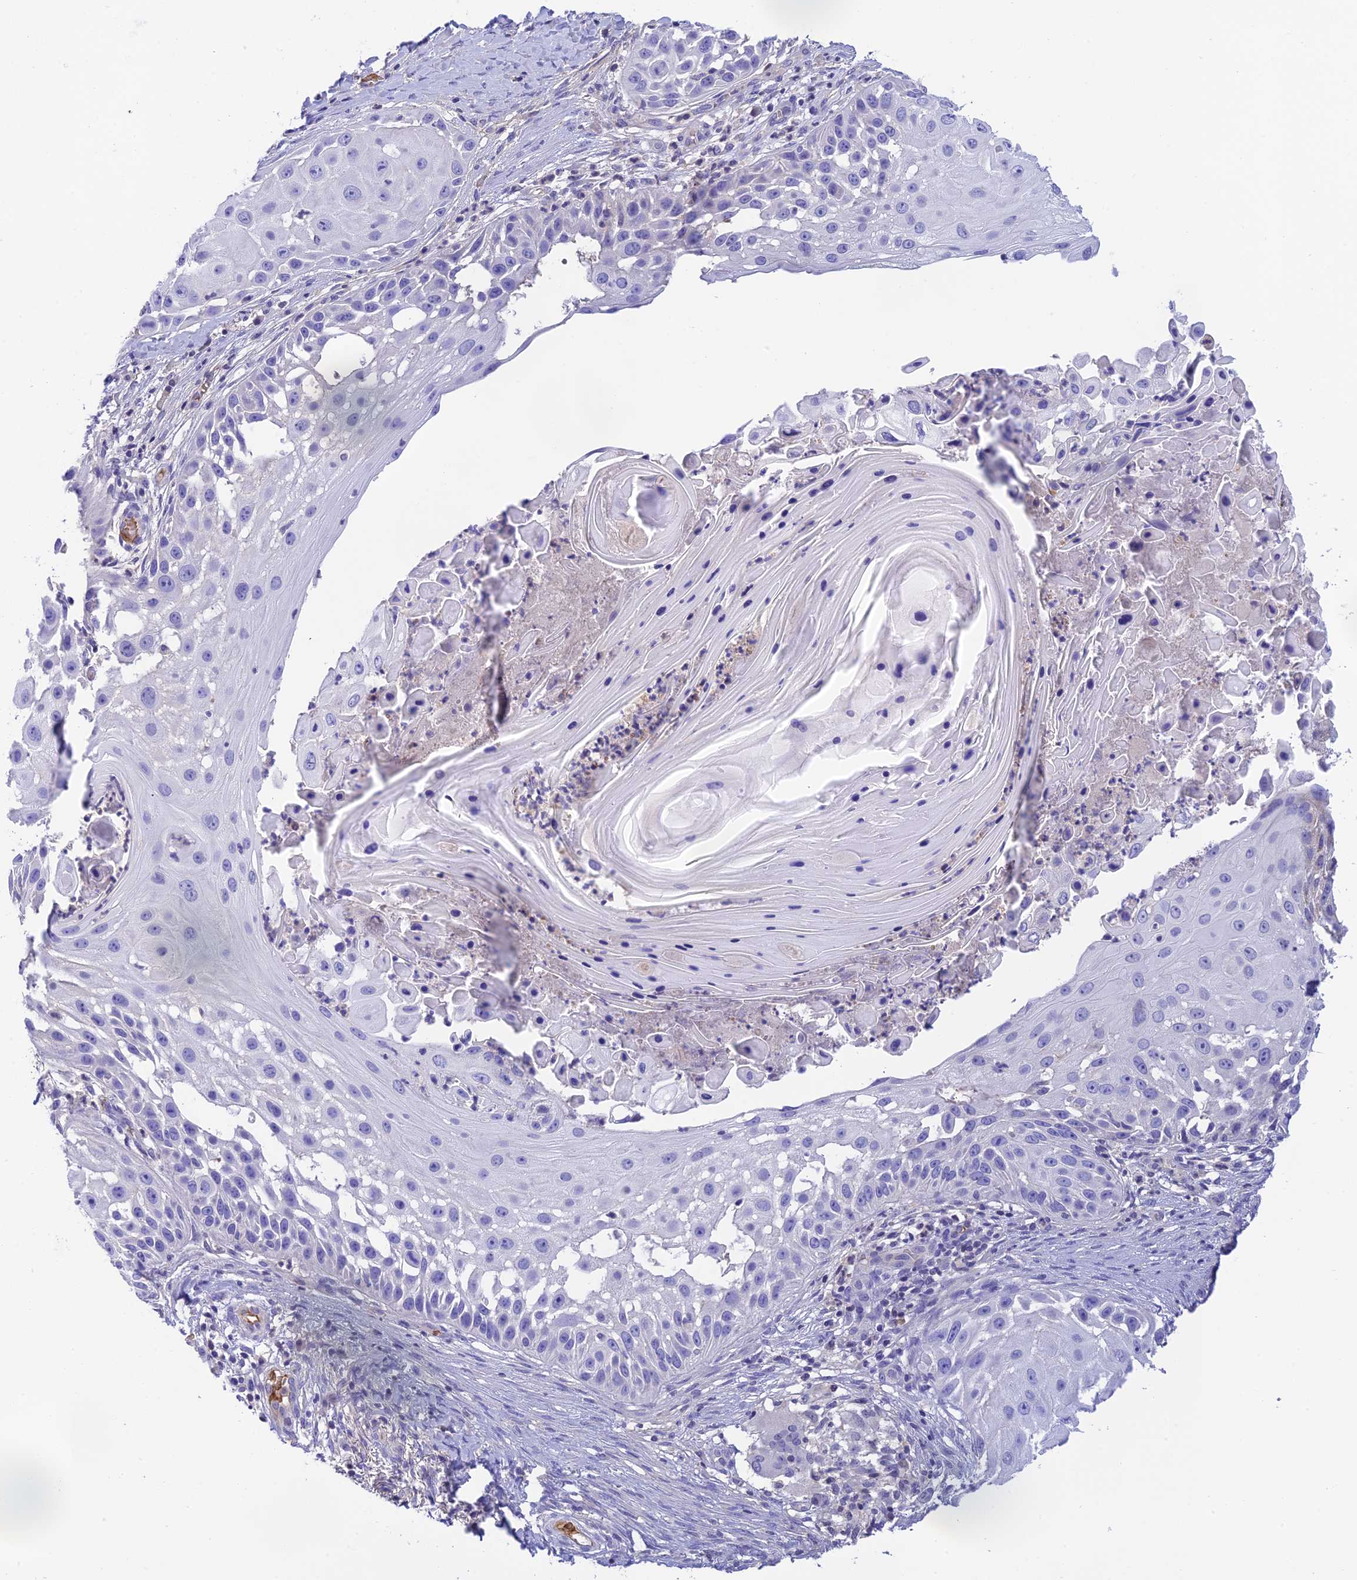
{"staining": {"intensity": "negative", "quantity": "none", "location": "none"}, "tissue": "skin cancer", "cell_type": "Tumor cells", "image_type": "cancer", "snomed": [{"axis": "morphology", "description": "Squamous cell carcinoma, NOS"}, {"axis": "topography", "description": "Skin"}], "caption": "A photomicrograph of human skin squamous cell carcinoma is negative for staining in tumor cells. (Stains: DAB immunohistochemistry (IHC) with hematoxylin counter stain, Microscopy: brightfield microscopy at high magnification).", "gene": "HDHD2", "patient": {"sex": "female", "age": 44}}